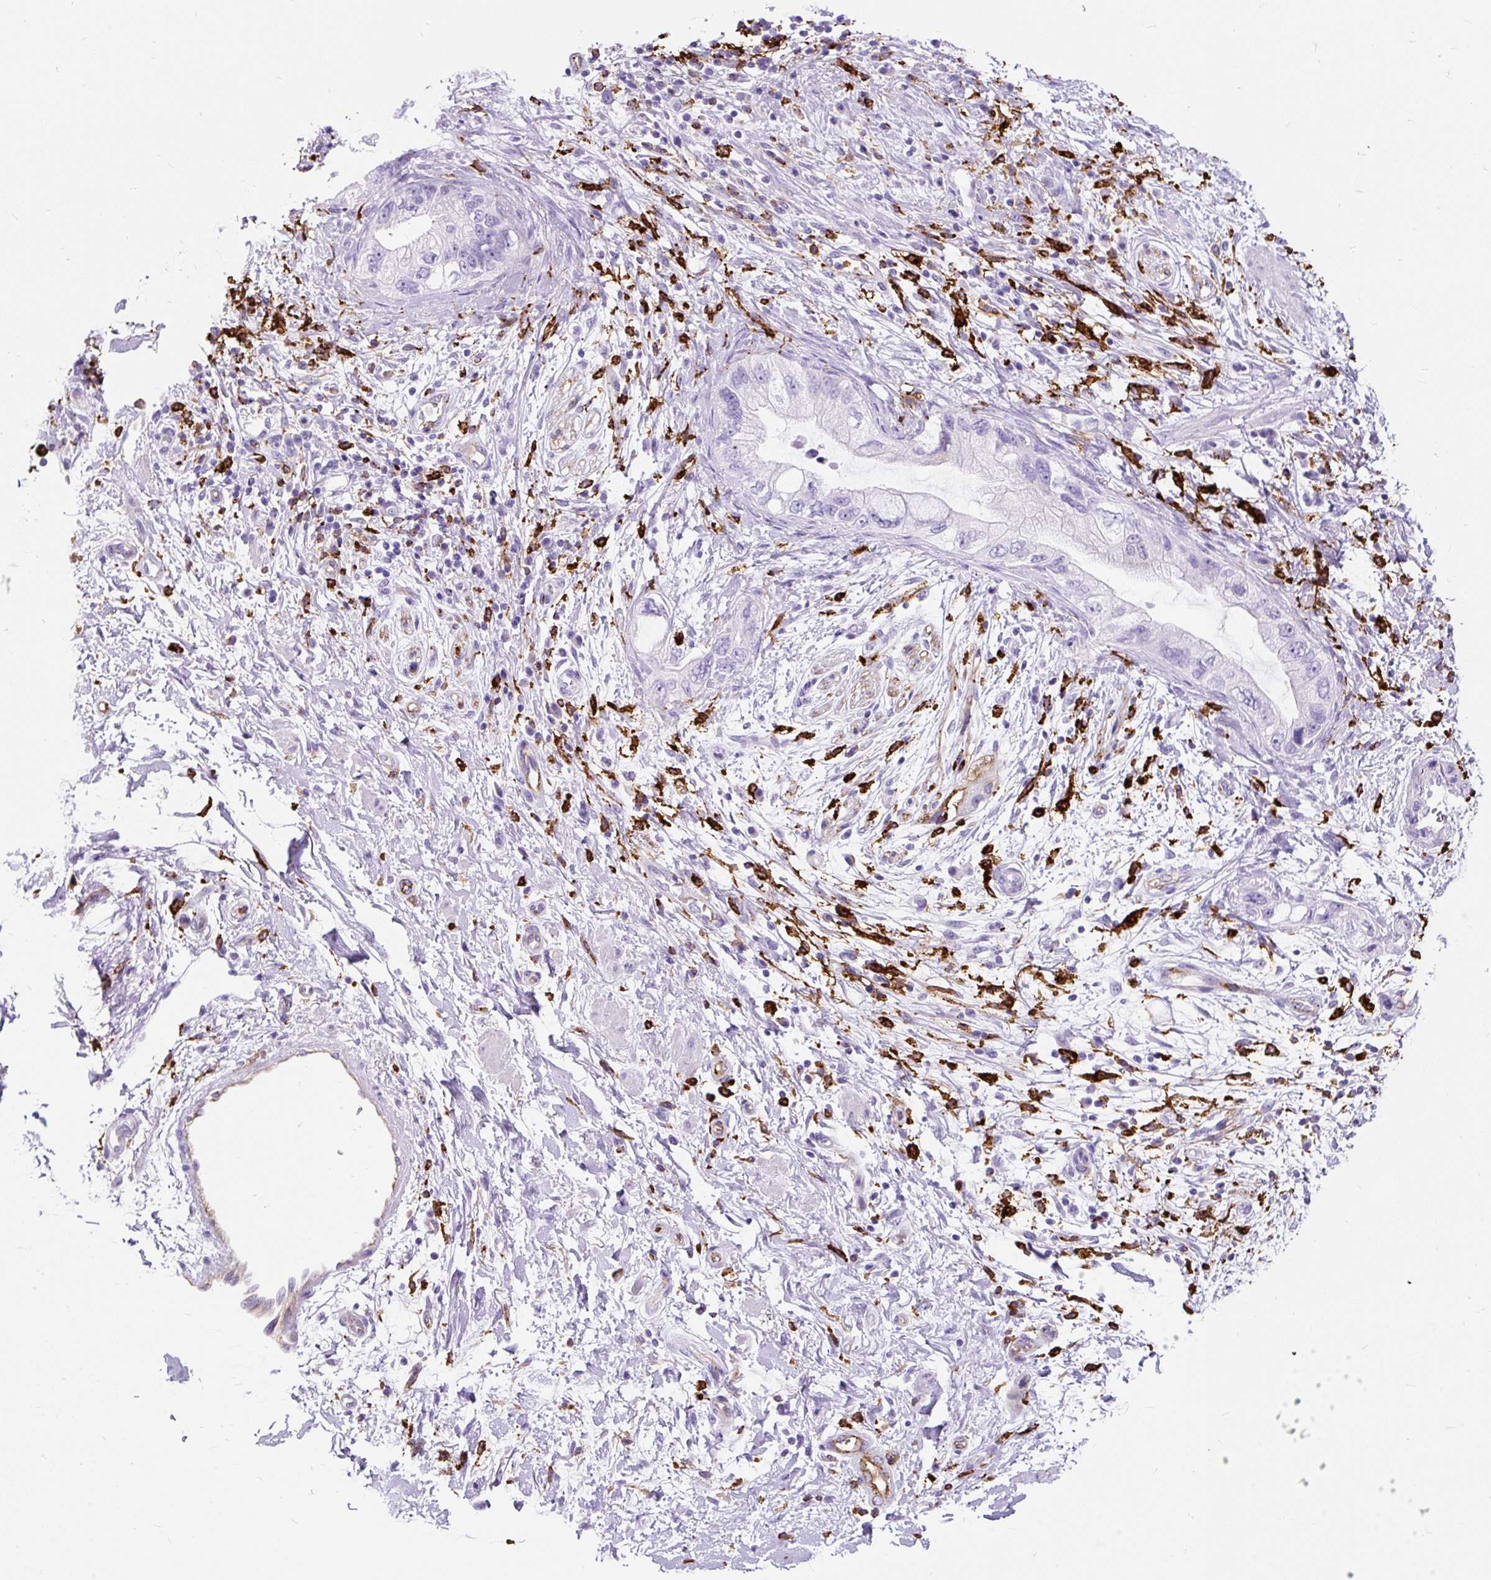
{"staining": {"intensity": "negative", "quantity": "none", "location": "none"}, "tissue": "pancreatic cancer", "cell_type": "Tumor cells", "image_type": "cancer", "snomed": [{"axis": "morphology", "description": "Adenocarcinoma, NOS"}, {"axis": "topography", "description": "Pancreas"}], "caption": "There is no significant positivity in tumor cells of pancreatic cancer (adenocarcinoma).", "gene": "HLA-DRA", "patient": {"sex": "female", "age": 73}}